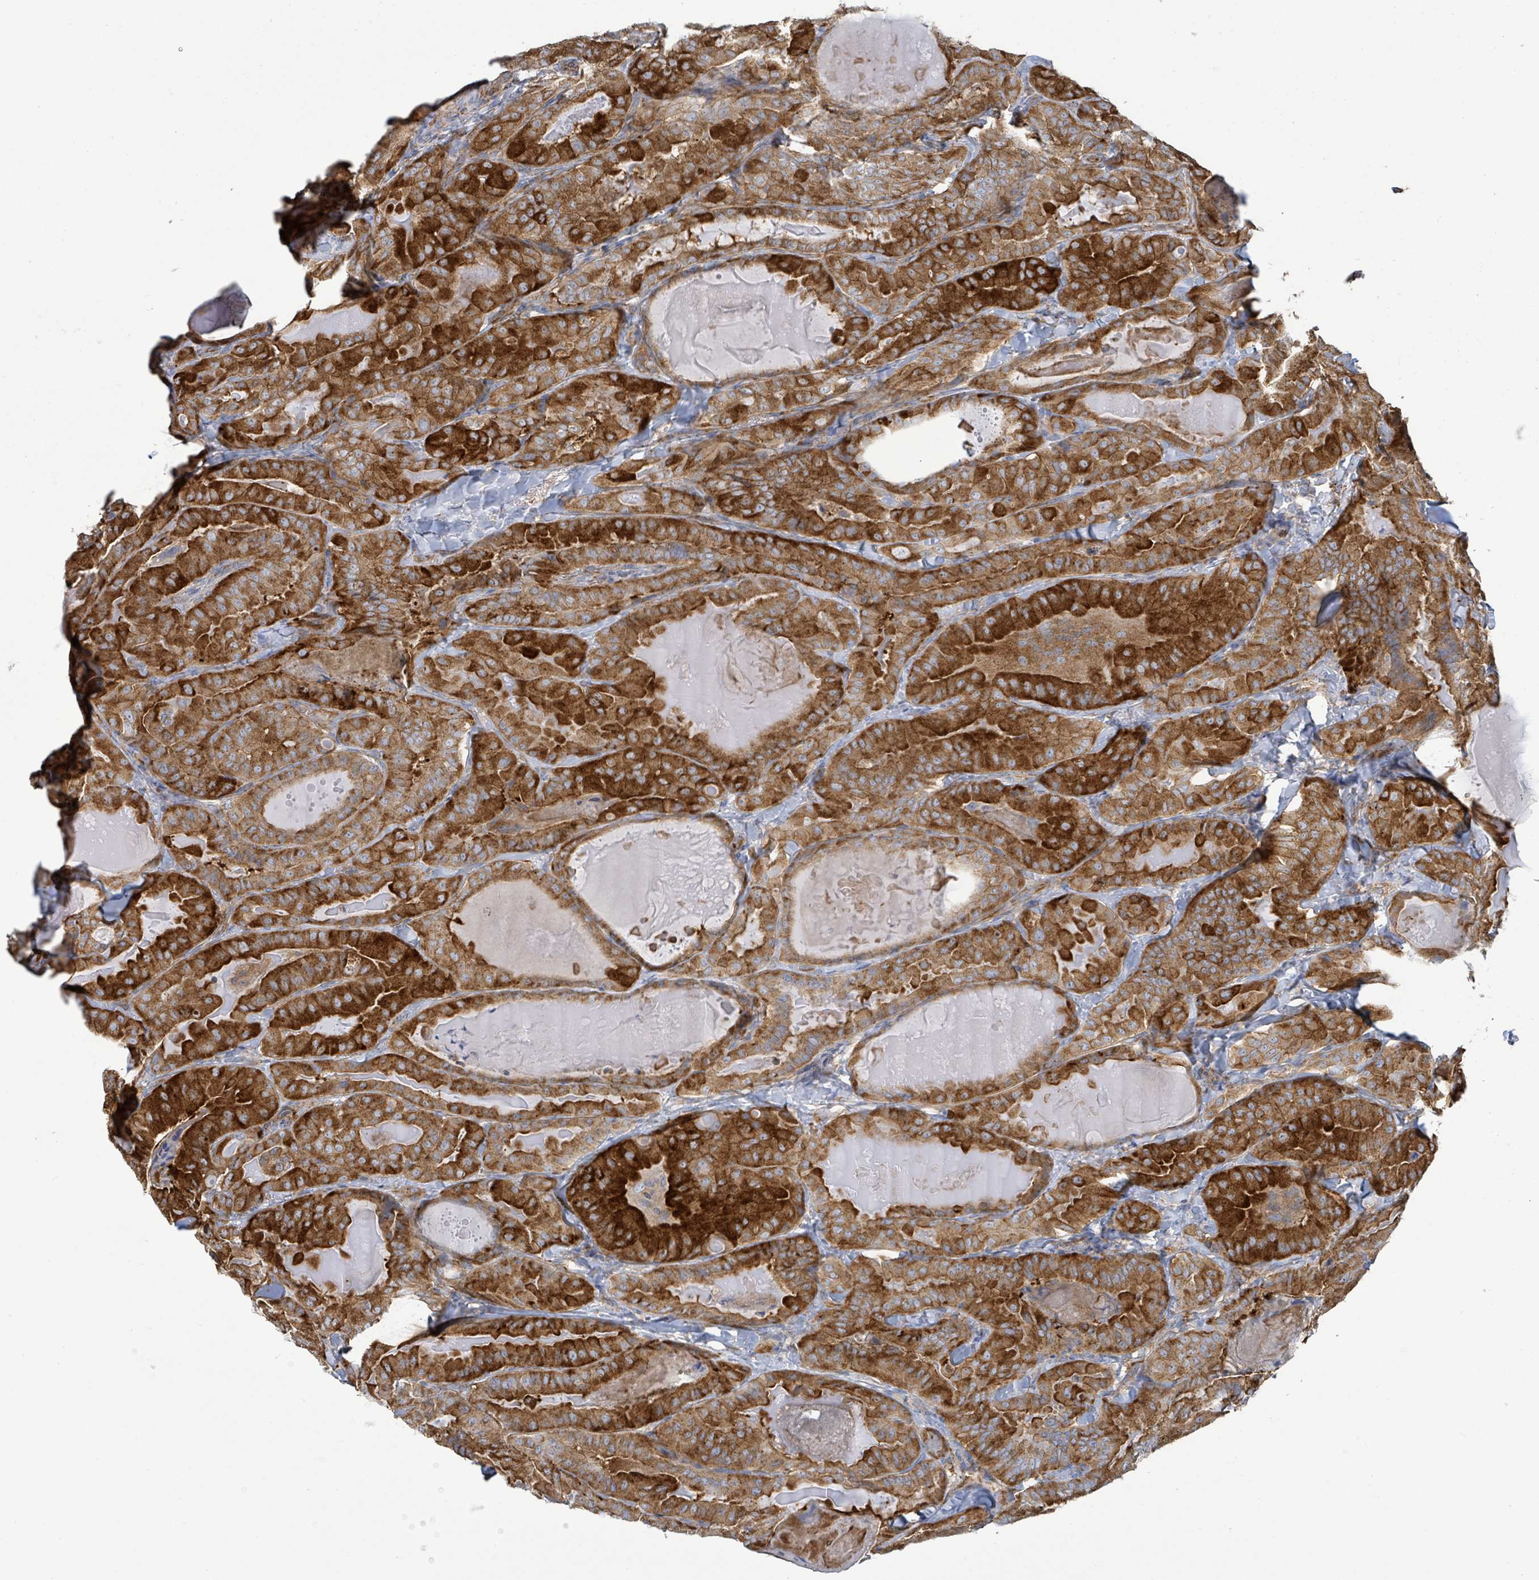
{"staining": {"intensity": "strong", "quantity": ">75%", "location": "cytoplasmic/membranous"}, "tissue": "thyroid cancer", "cell_type": "Tumor cells", "image_type": "cancer", "snomed": [{"axis": "morphology", "description": "Papillary adenocarcinoma, NOS"}, {"axis": "topography", "description": "Thyroid gland"}], "caption": "This image shows IHC staining of thyroid papillary adenocarcinoma, with high strong cytoplasmic/membranous expression in about >75% of tumor cells.", "gene": "EGFL7", "patient": {"sex": "female", "age": 68}}